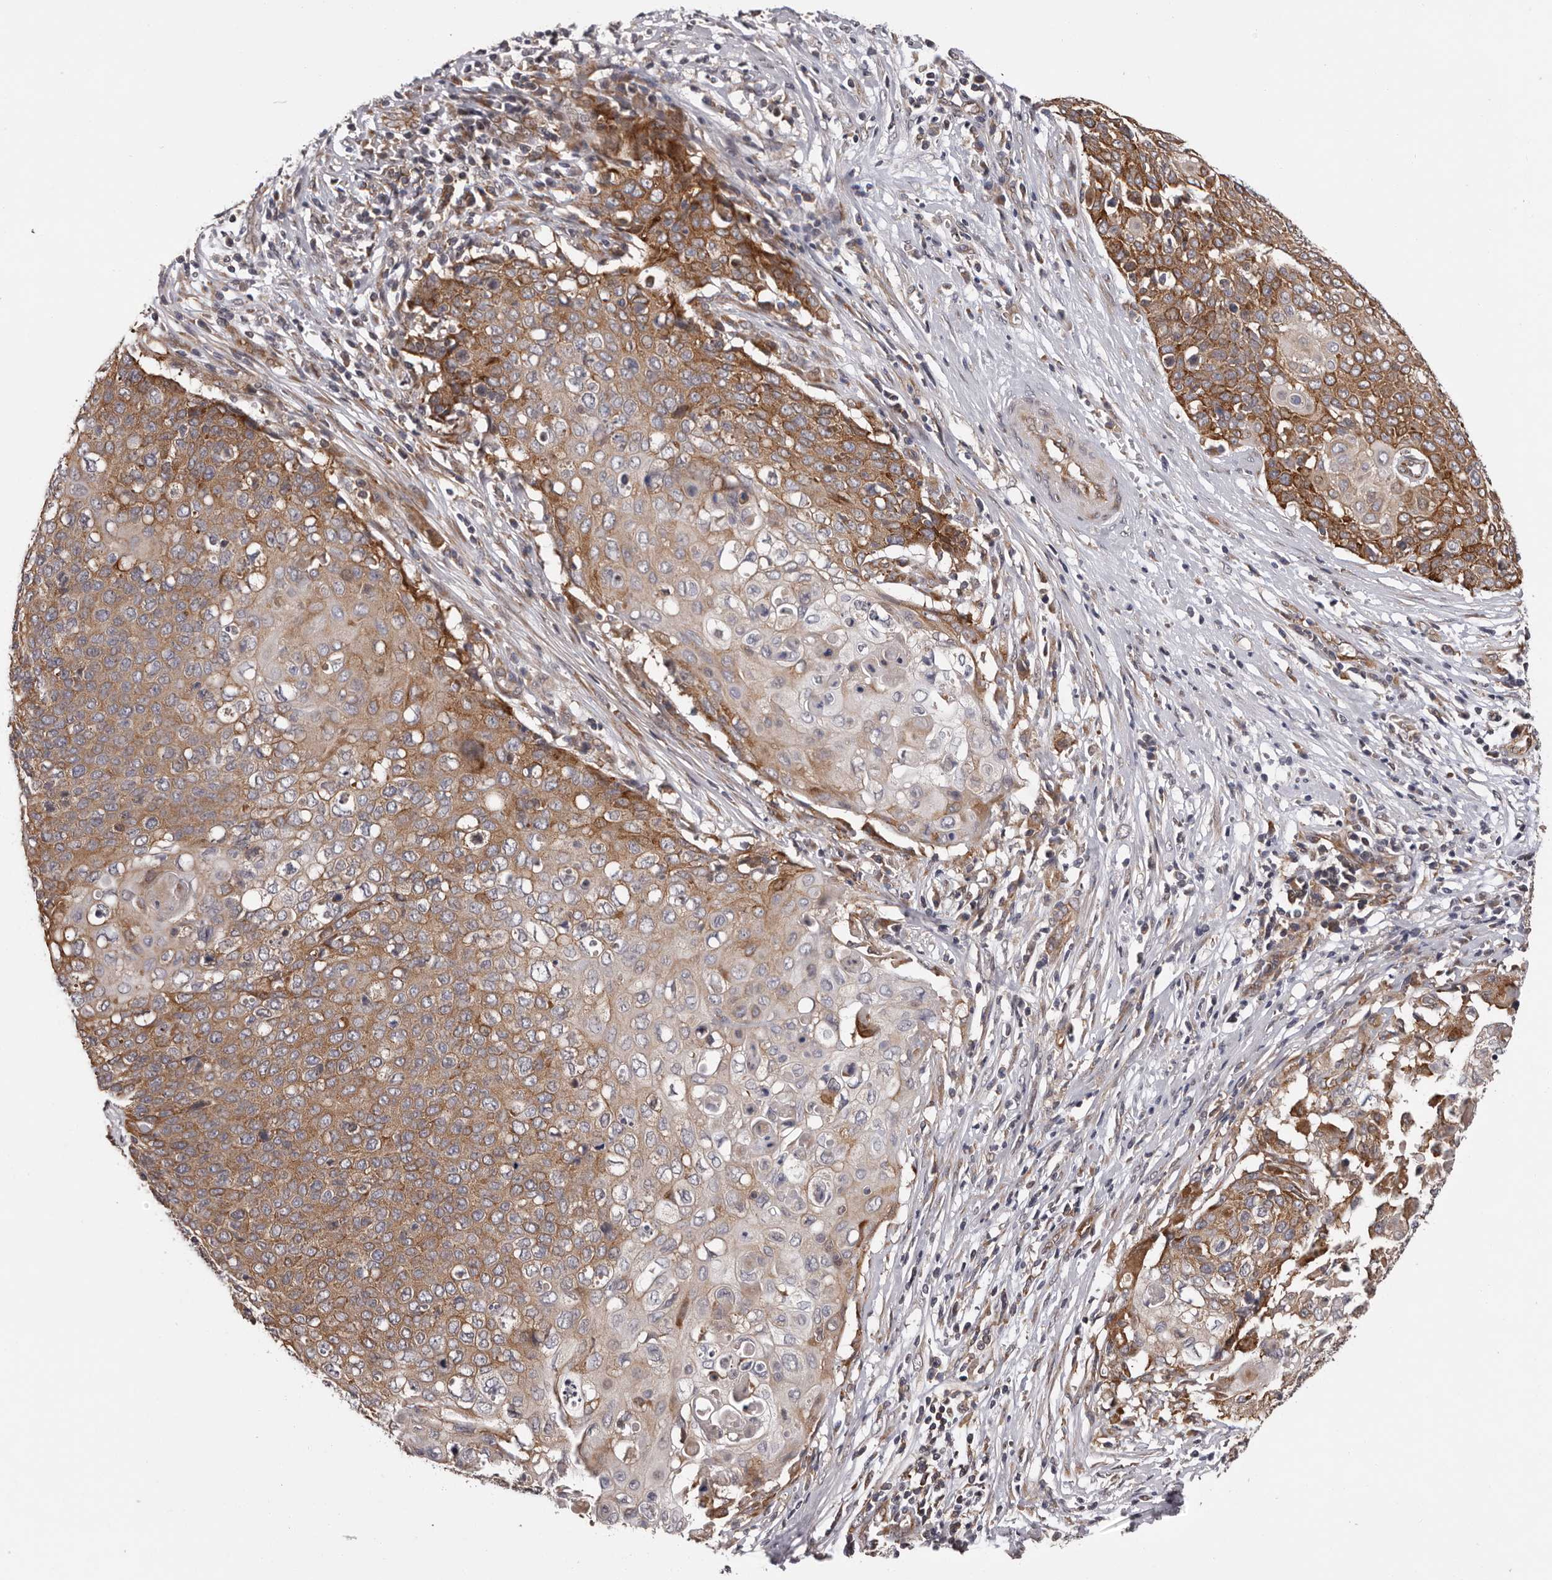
{"staining": {"intensity": "moderate", "quantity": ">75%", "location": "cytoplasmic/membranous"}, "tissue": "cervical cancer", "cell_type": "Tumor cells", "image_type": "cancer", "snomed": [{"axis": "morphology", "description": "Squamous cell carcinoma, NOS"}, {"axis": "topography", "description": "Cervix"}], "caption": "Tumor cells reveal medium levels of moderate cytoplasmic/membranous expression in about >75% of cells in cervical cancer (squamous cell carcinoma).", "gene": "VPS37A", "patient": {"sex": "female", "age": 39}}